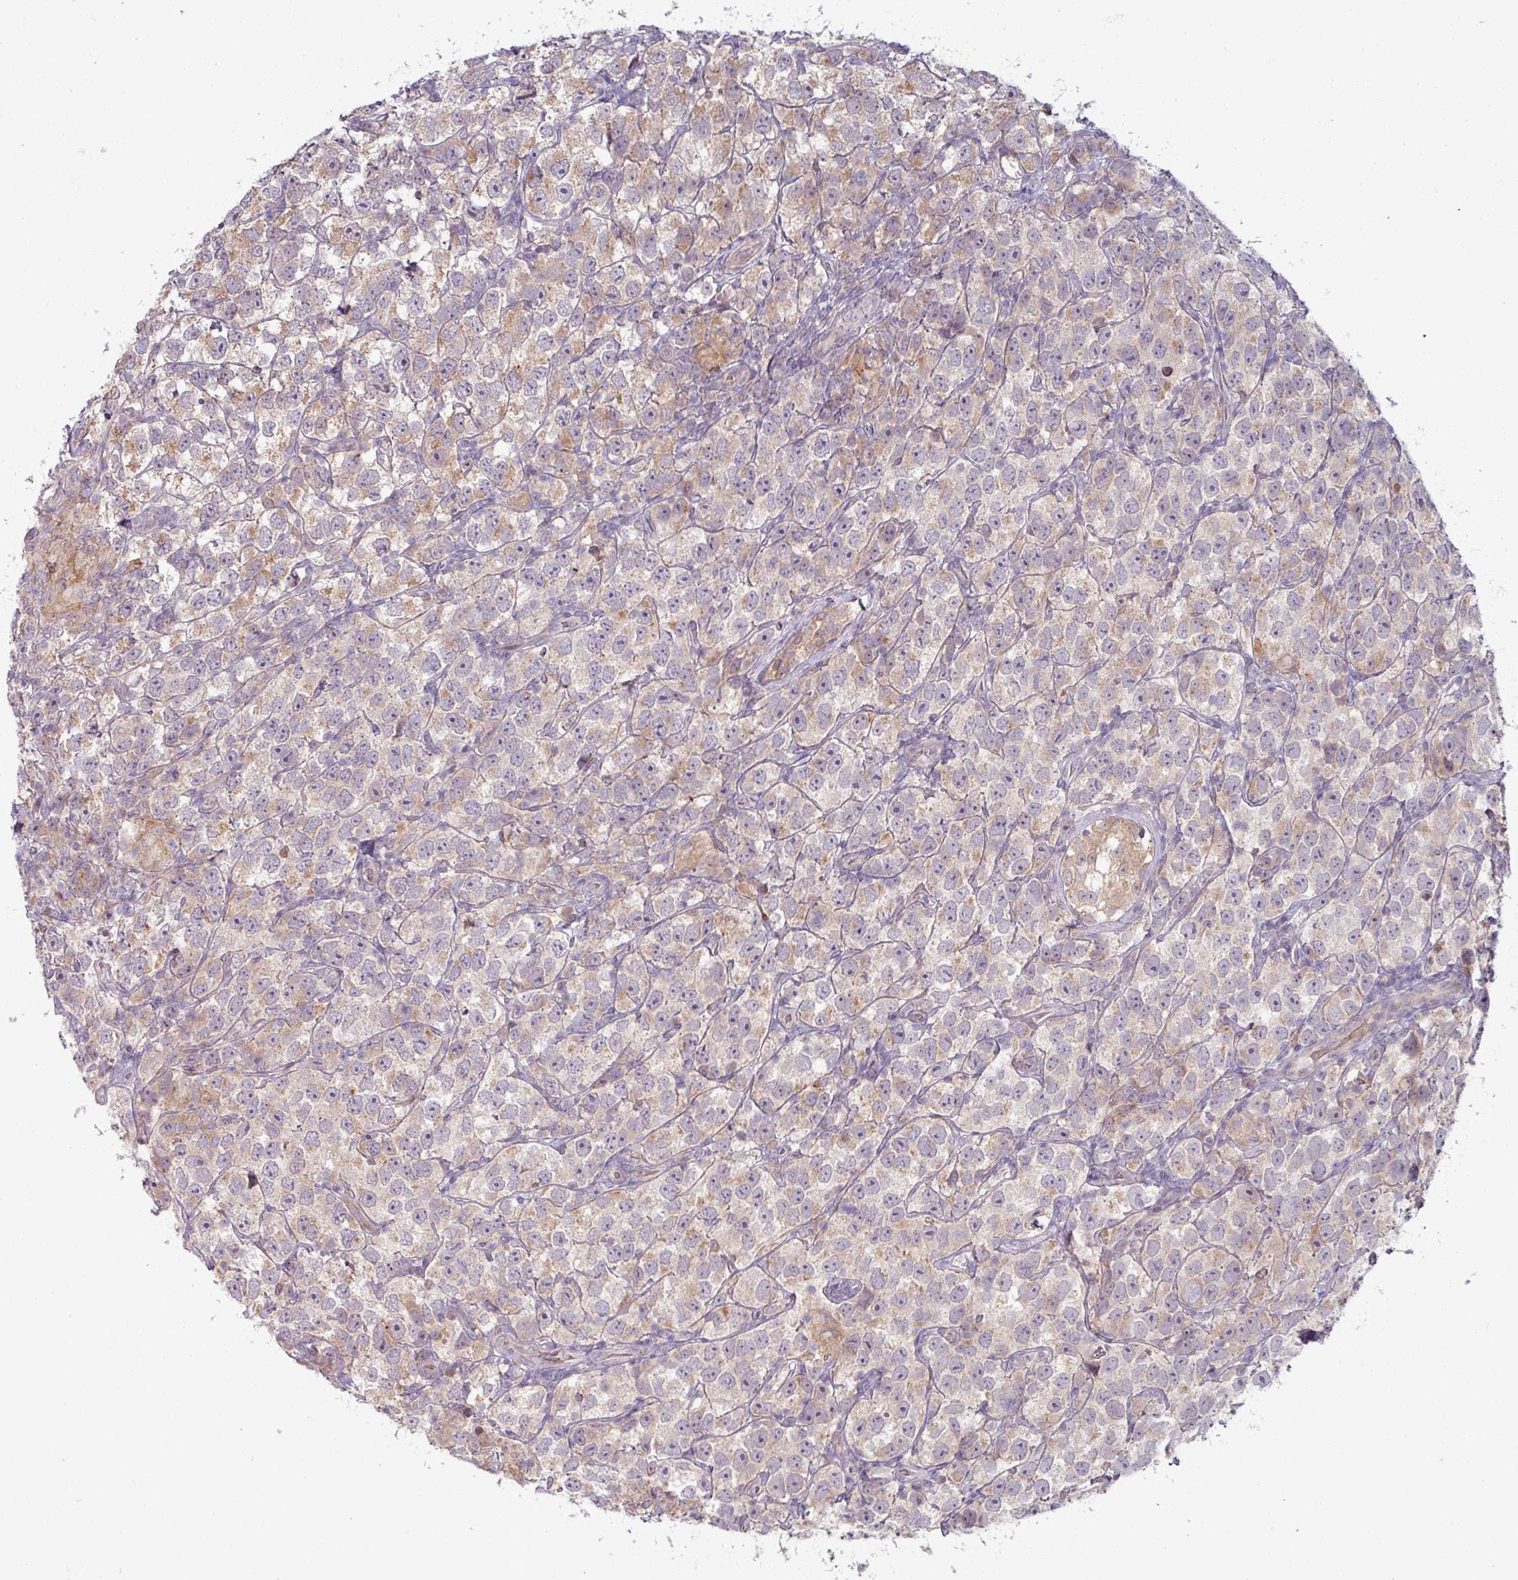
{"staining": {"intensity": "weak", "quantity": ">75%", "location": "cytoplasmic/membranous"}, "tissue": "testis cancer", "cell_type": "Tumor cells", "image_type": "cancer", "snomed": [{"axis": "morphology", "description": "Seminoma, NOS"}, {"axis": "topography", "description": "Testis"}], "caption": "IHC micrograph of neoplastic tissue: testis seminoma stained using IHC demonstrates low levels of weak protein expression localized specifically in the cytoplasmic/membranous of tumor cells, appearing as a cytoplasmic/membranous brown color.", "gene": "OGFOD3", "patient": {"sex": "male", "age": 26}}